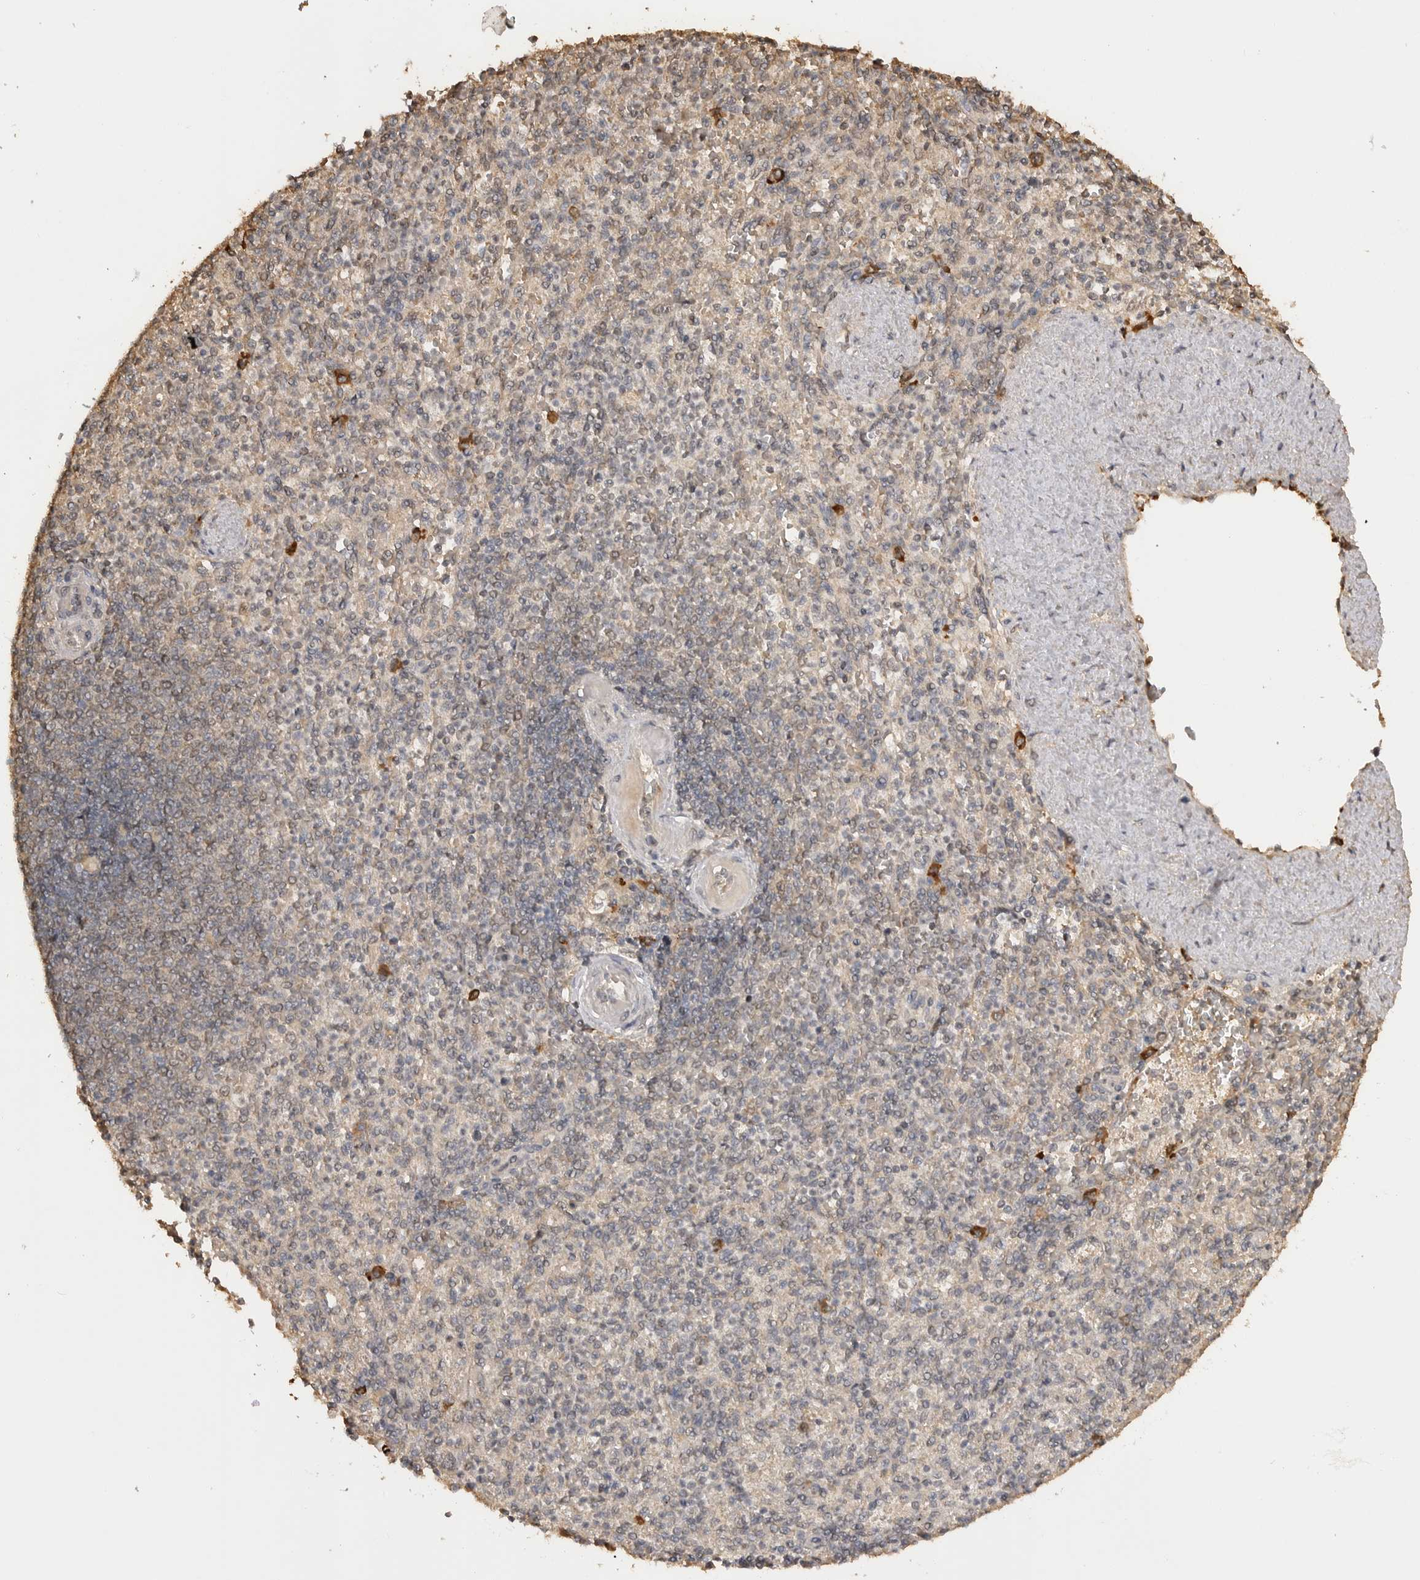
{"staining": {"intensity": "weak", "quantity": "<25%", "location": "nuclear"}, "tissue": "spleen", "cell_type": "Cells in red pulp", "image_type": "normal", "snomed": [{"axis": "morphology", "description": "Normal tissue, NOS"}, {"axis": "topography", "description": "Spleen"}], "caption": "Spleen stained for a protein using immunohistochemistry shows no expression cells in red pulp.", "gene": "ASPSCR1", "patient": {"sex": "female", "age": 74}}